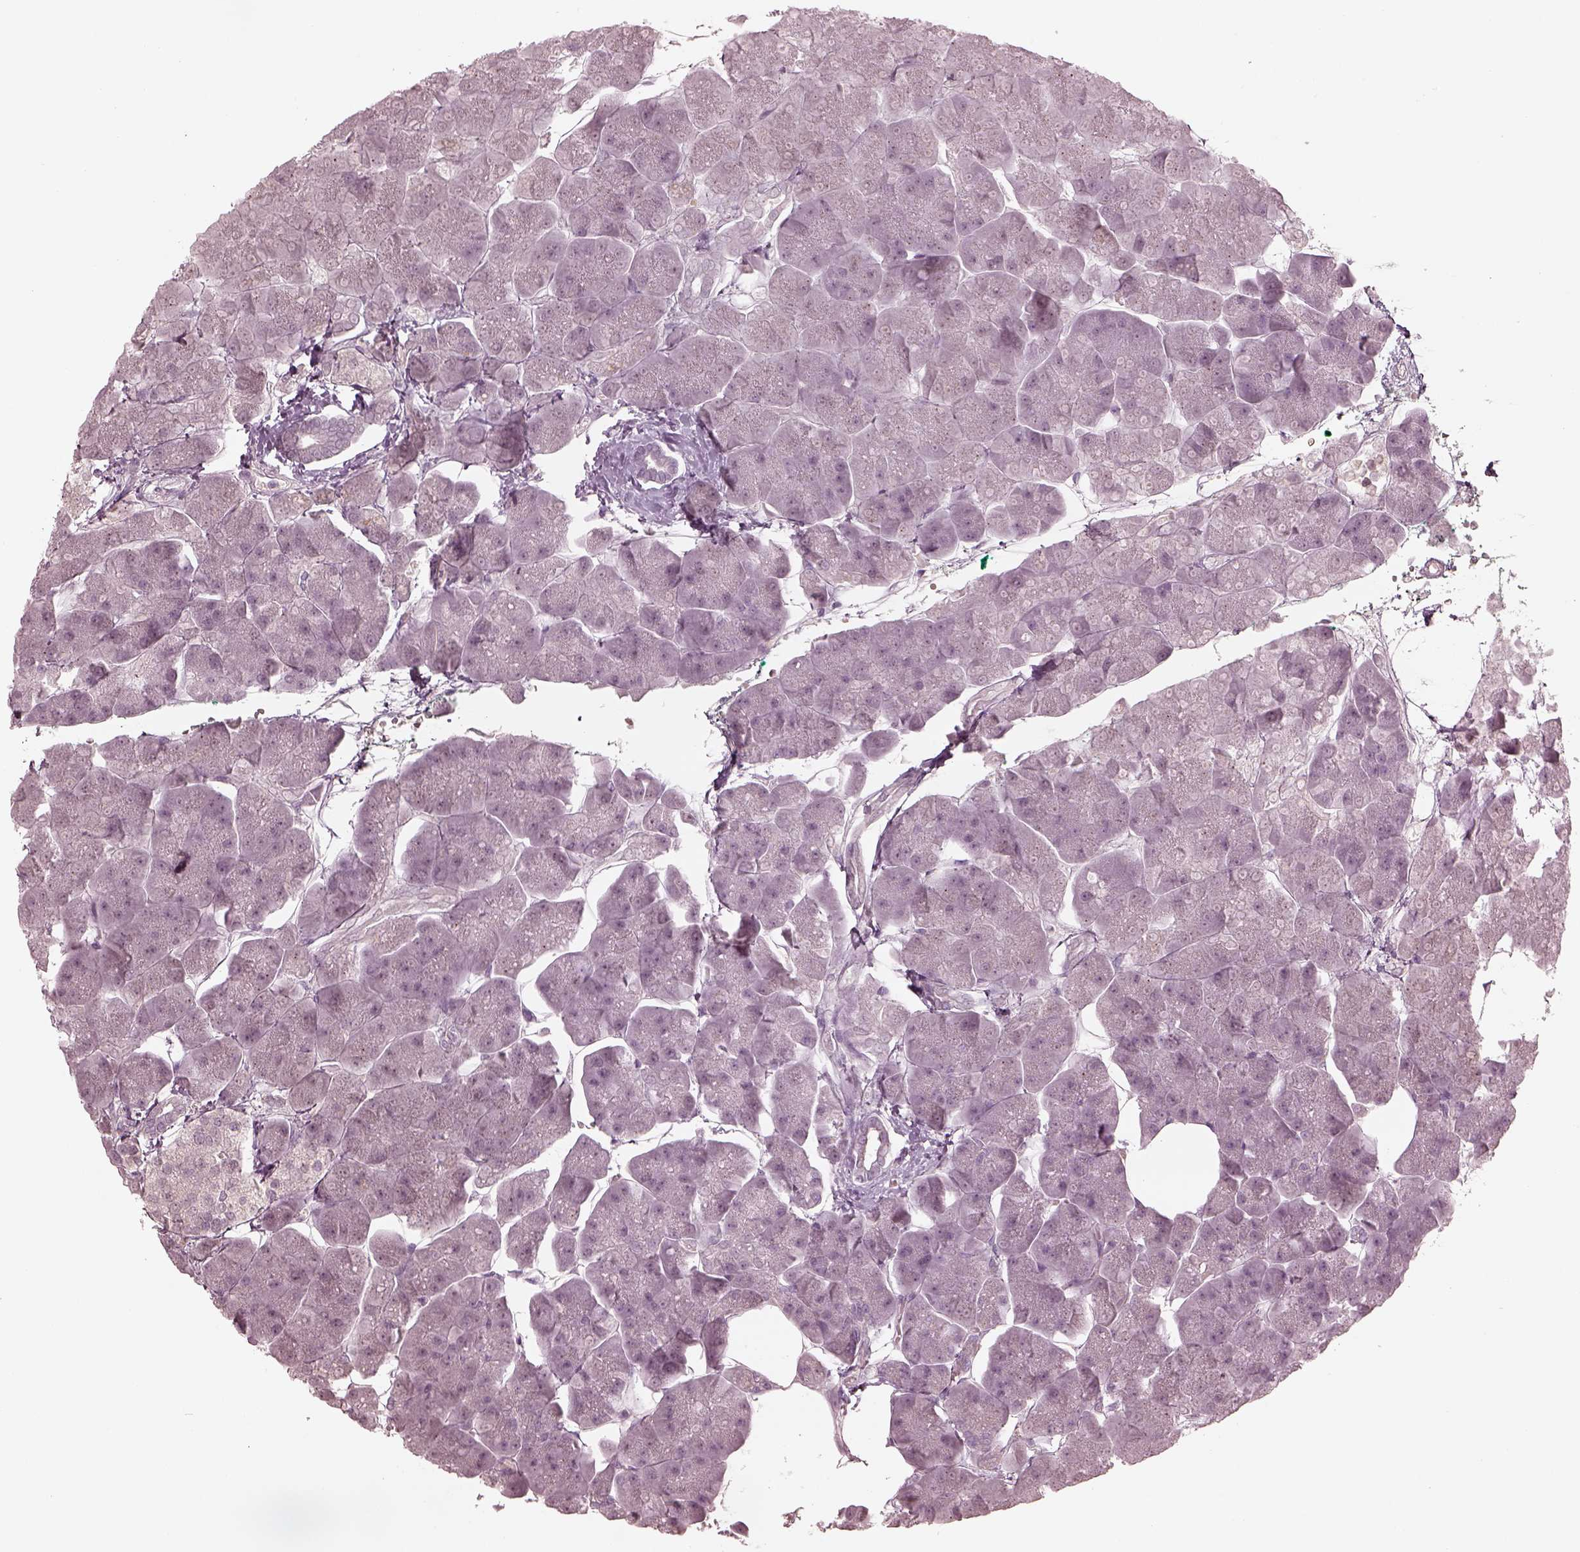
{"staining": {"intensity": "negative", "quantity": "none", "location": "none"}, "tissue": "pancreas", "cell_type": "Exocrine glandular cells", "image_type": "normal", "snomed": [{"axis": "morphology", "description": "Normal tissue, NOS"}, {"axis": "topography", "description": "Adipose tissue"}, {"axis": "topography", "description": "Pancreas"}, {"axis": "topography", "description": "Peripheral nerve tissue"}], "caption": "Exocrine glandular cells are negative for brown protein staining in normal pancreas. The staining was performed using DAB (3,3'-diaminobenzidine) to visualize the protein expression in brown, while the nuclei were stained in blue with hematoxylin (Magnification: 20x).", "gene": "CCDC170", "patient": {"sex": "female", "age": 58}}